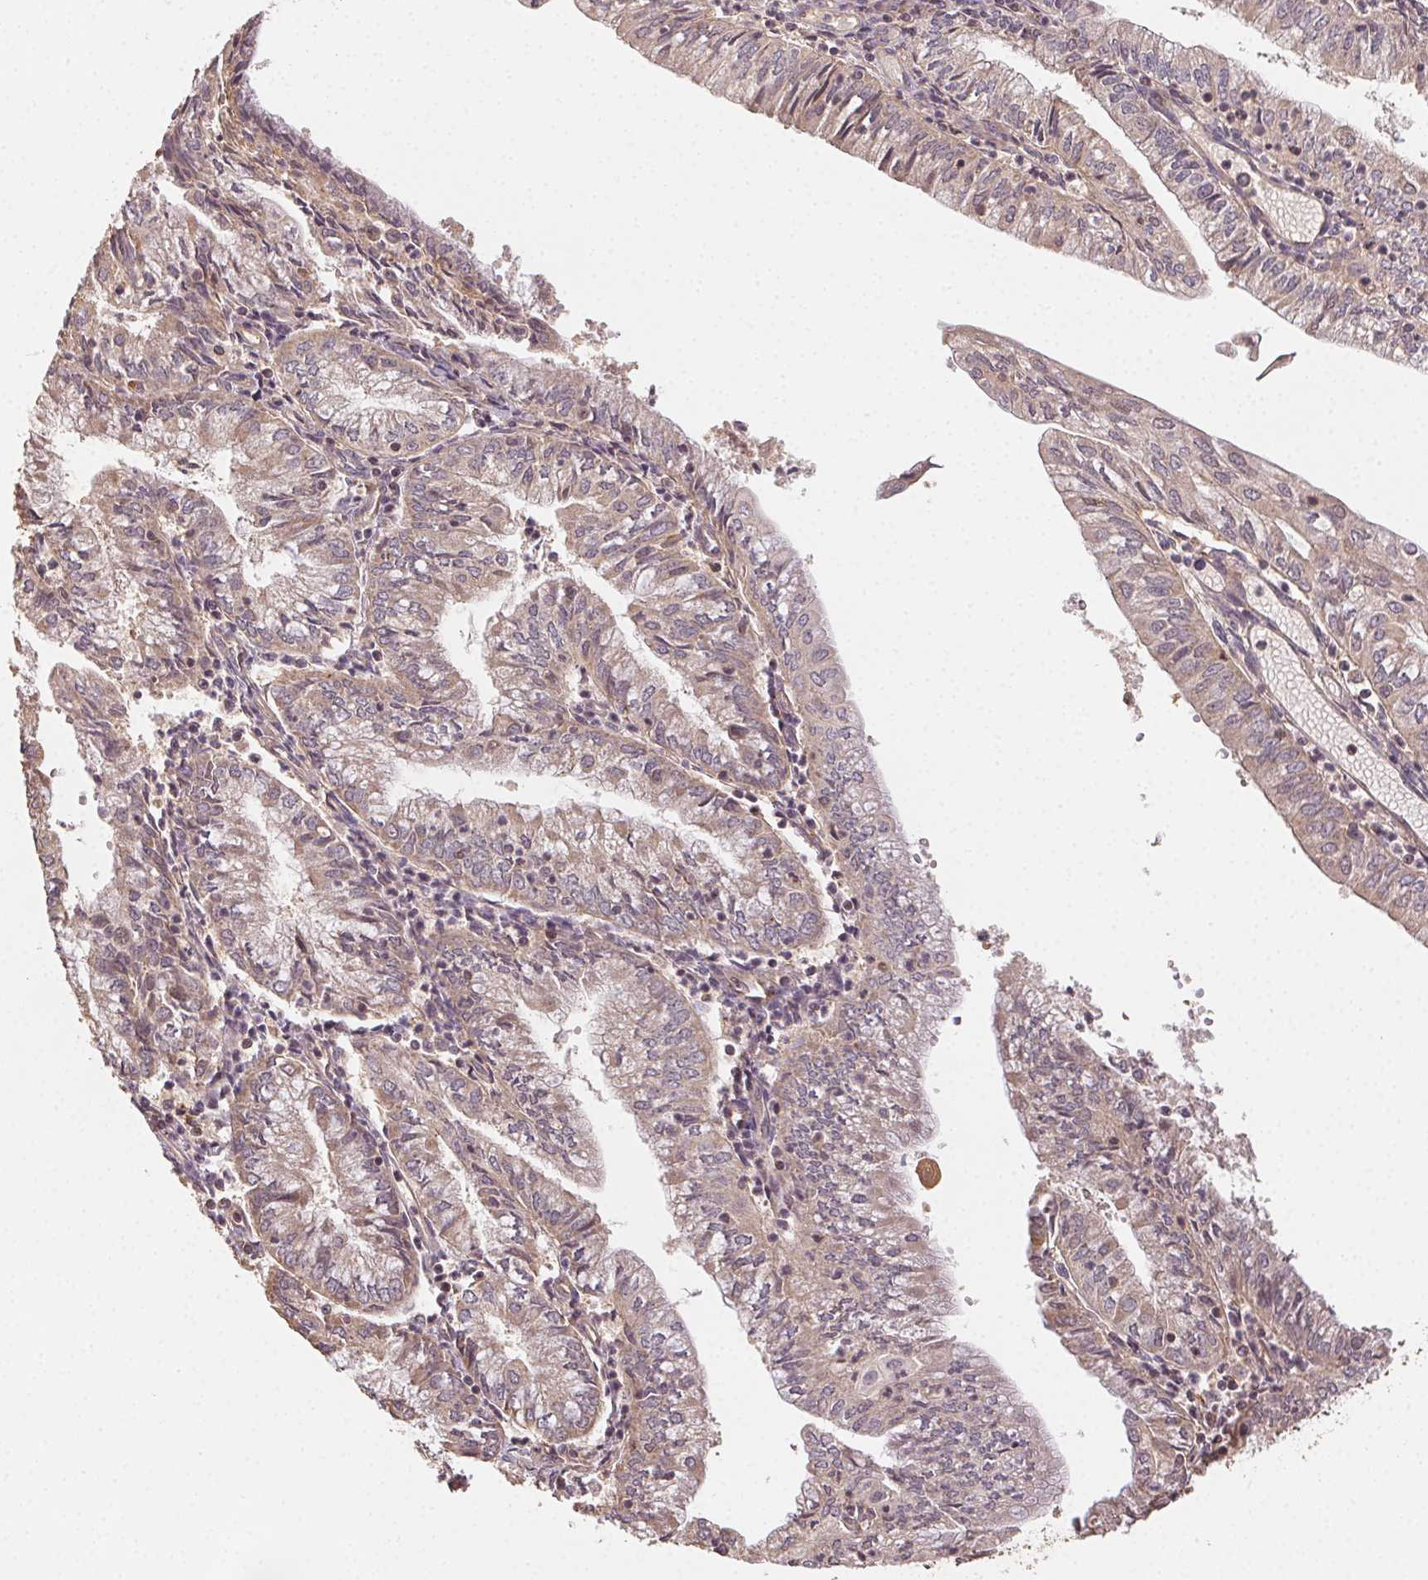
{"staining": {"intensity": "weak", "quantity": ">75%", "location": "cytoplasmic/membranous"}, "tissue": "endometrial cancer", "cell_type": "Tumor cells", "image_type": "cancer", "snomed": [{"axis": "morphology", "description": "Adenocarcinoma, NOS"}, {"axis": "topography", "description": "Endometrium"}], "caption": "IHC (DAB) staining of human endometrial cancer shows weak cytoplasmic/membranous protein expression in approximately >75% of tumor cells.", "gene": "RALA", "patient": {"sex": "female", "age": 55}}